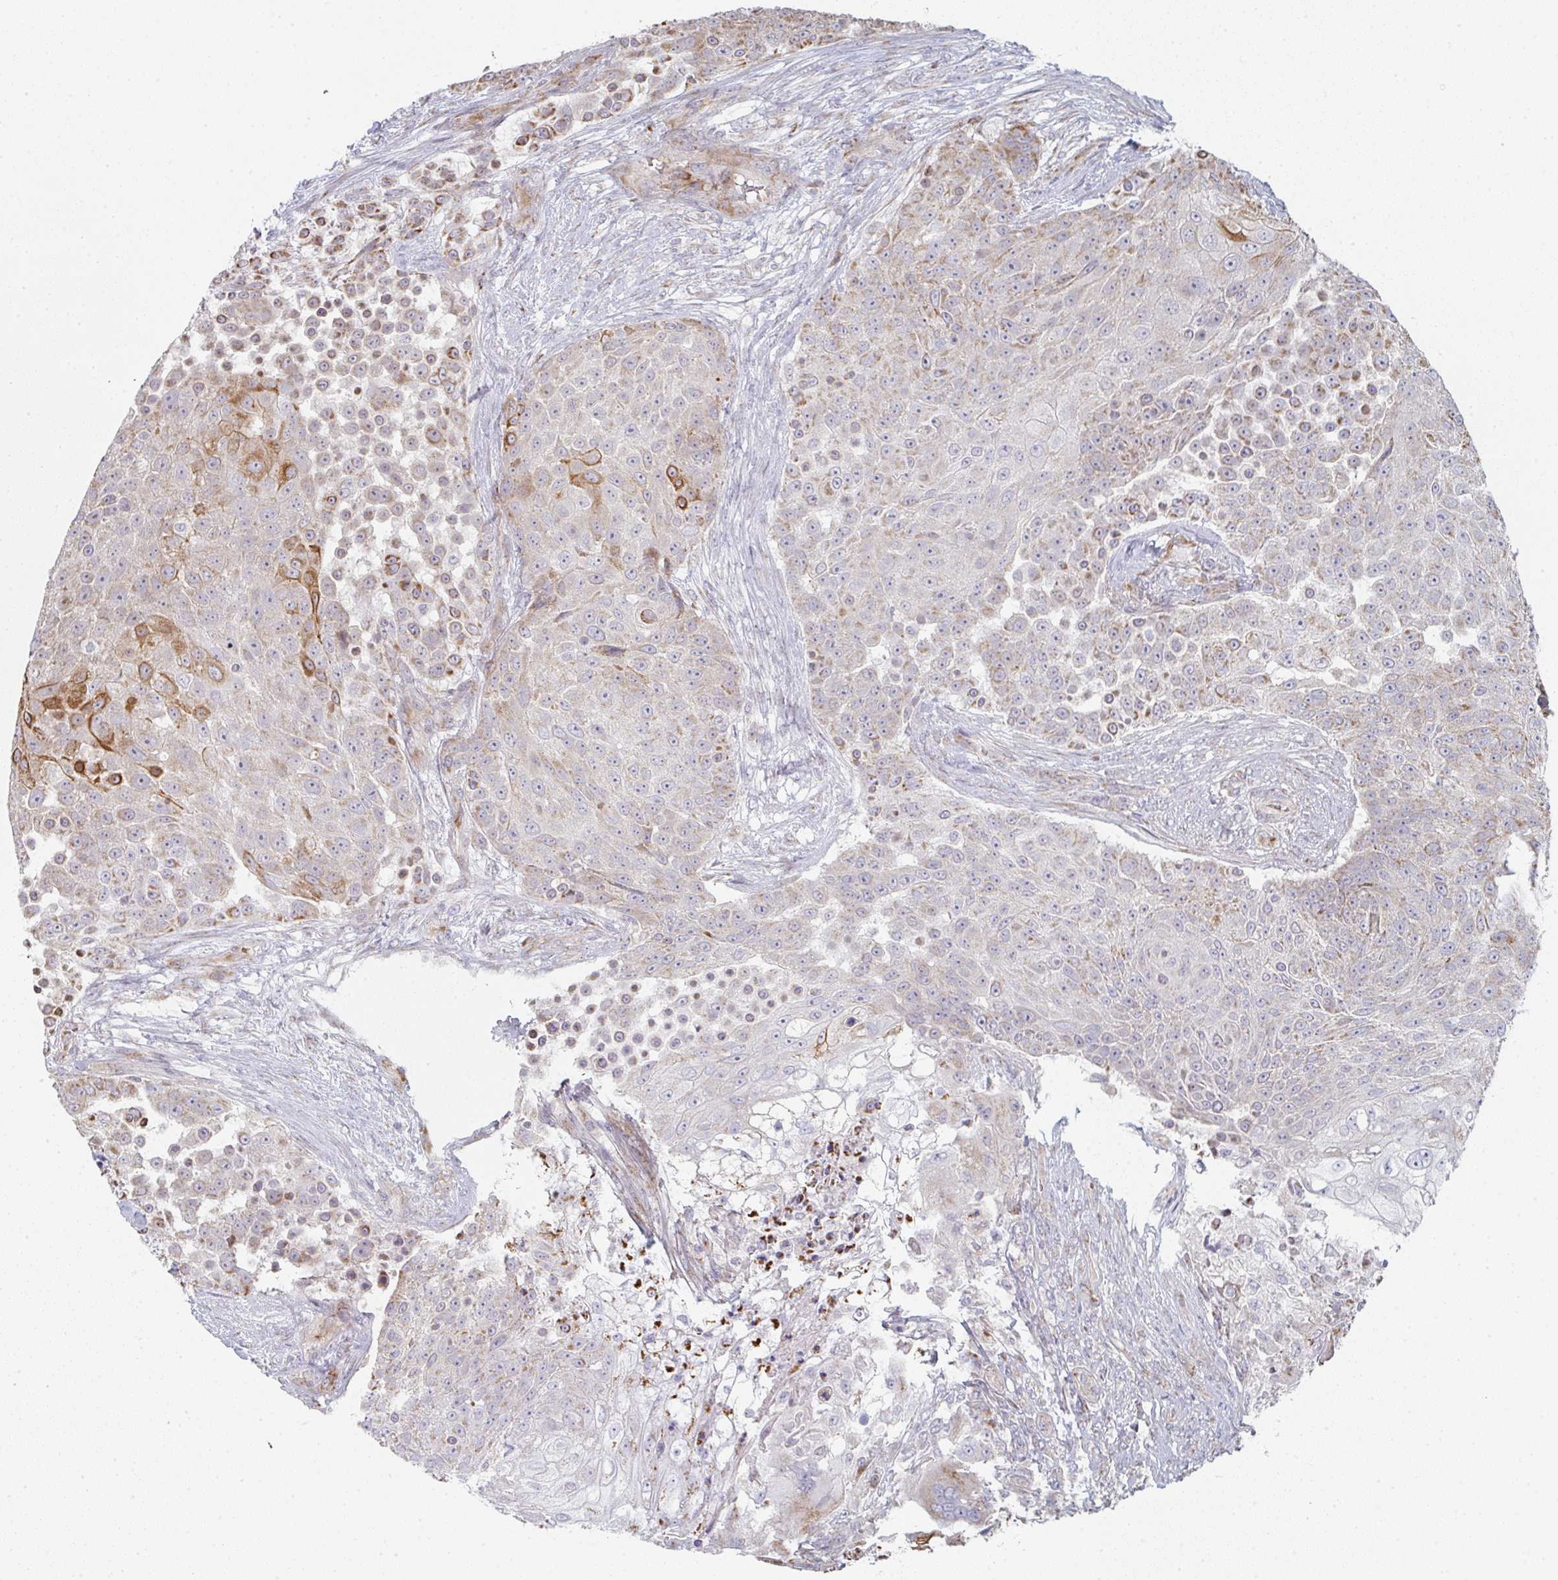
{"staining": {"intensity": "moderate", "quantity": "25%-75%", "location": "cytoplasmic/membranous"}, "tissue": "urothelial cancer", "cell_type": "Tumor cells", "image_type": "cancer", "snomed": [{"axis": "morphology", "description": "Urothelial carcinoma, High grade"}, {"axis": "topography", "description": "Urinary bladder"}], "caption": "High-grade urothelial carcinoma was stained to show a protein in brown. There is medium levels of moderate cytoplasmic/membranous staining in approximately 25%-75% of tumor cells. (brown staining indicates protein expression, while blue staining denotes nuclei).", "gene": "ZNF526", "patient": {"sex": "female", "age": 63}}